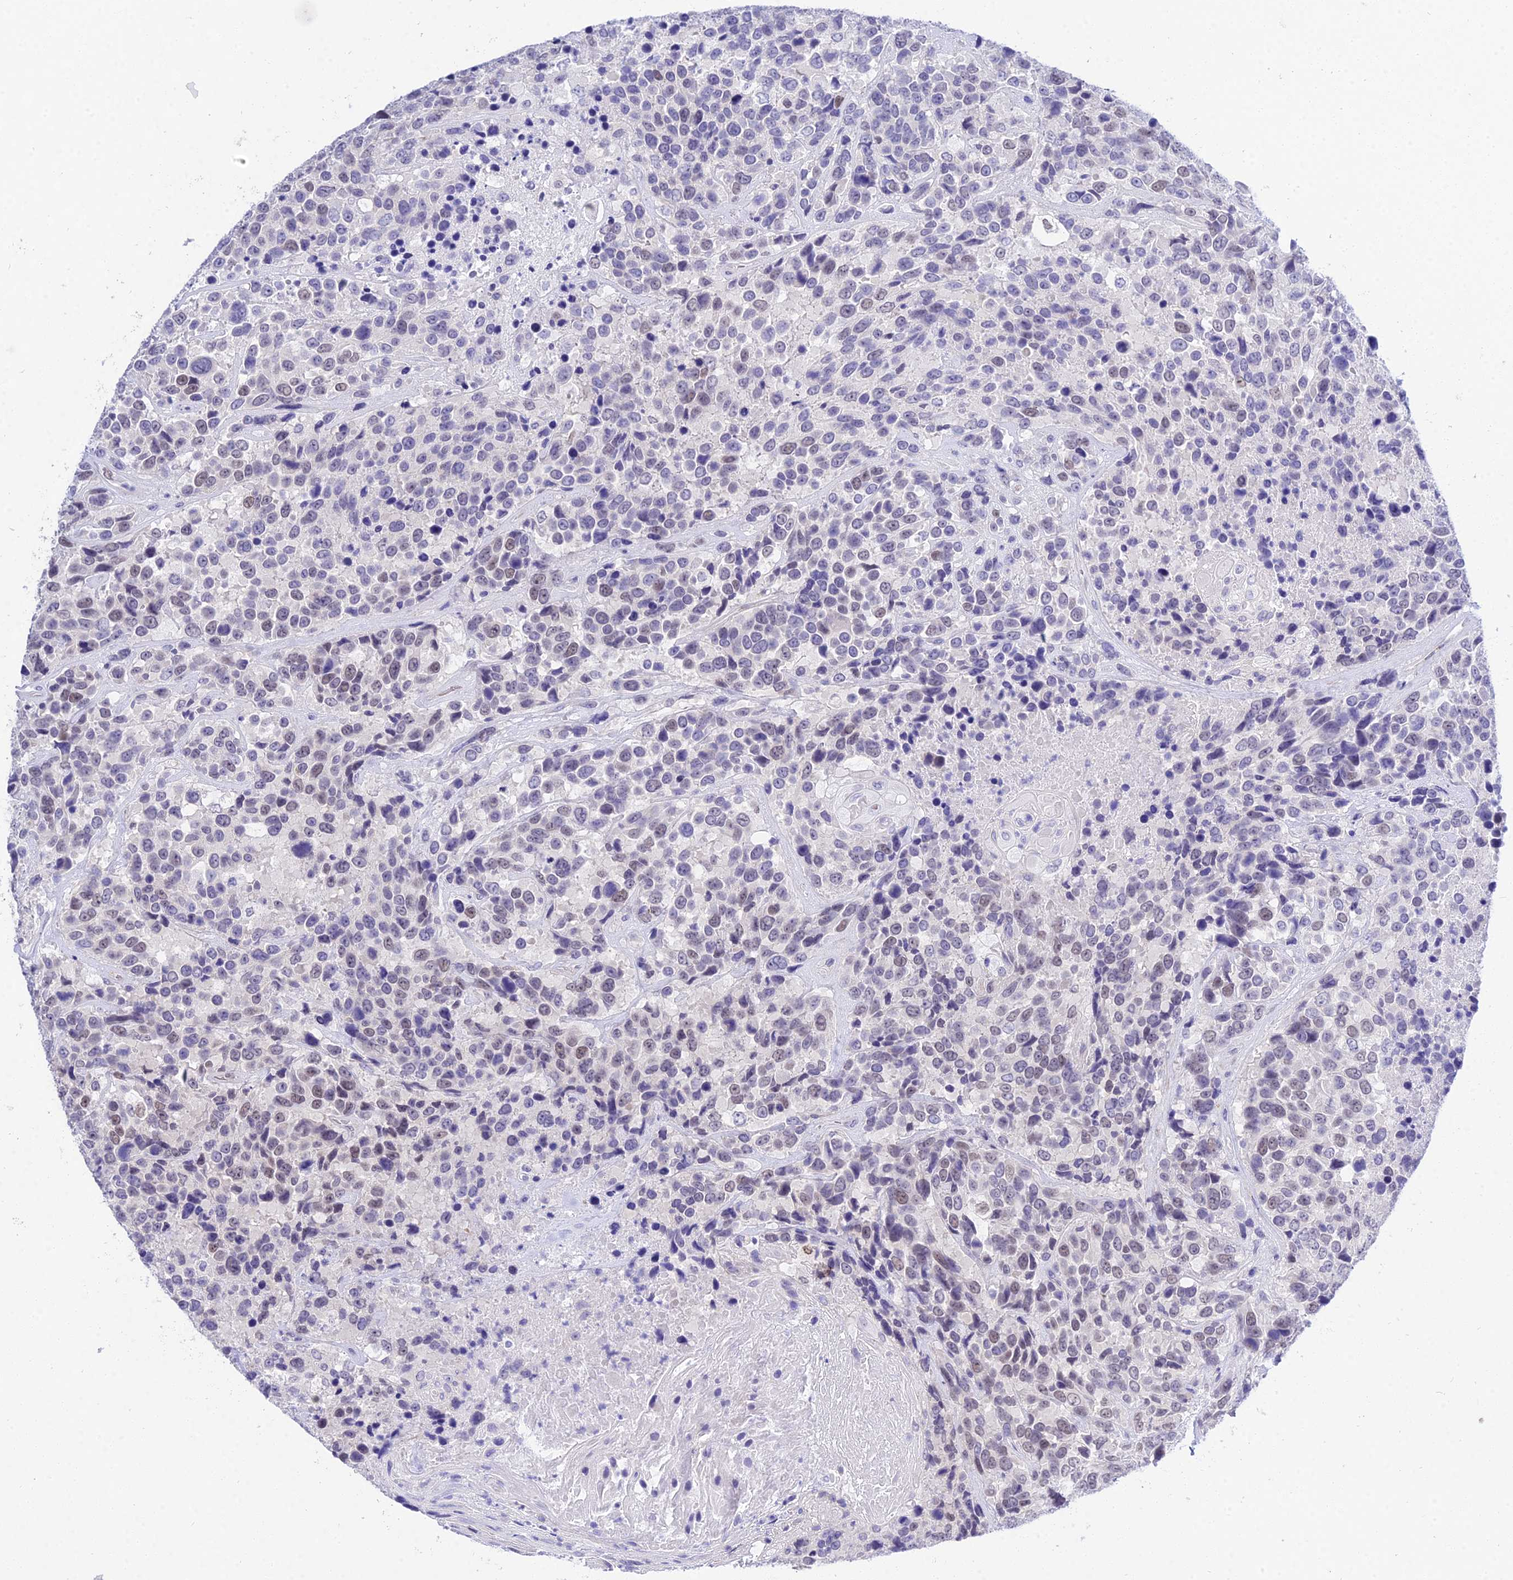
{"staining": {"intensity": "weak", "quantity": "25%-75%", "location": "nuclear"}, "tissue": "urothelial cancer", "cell_type": "Tumor cells", "image_type": "cancer", "snomed": [{"axis": "morphology", "description": "Urothelial carcinoma, High grade"}, {"axis": "topography", "description": "Urinary bladder"}], "caption": "IHC (DAB (3,3'-diaminobenzidine)) staining of high-grade urothelial carcinoma reveals weak nuclear protein staining in about 25%-75% of tumor cells.", "gene": "DEFB107A", "patient": {"sex": "female", "age": 70}}